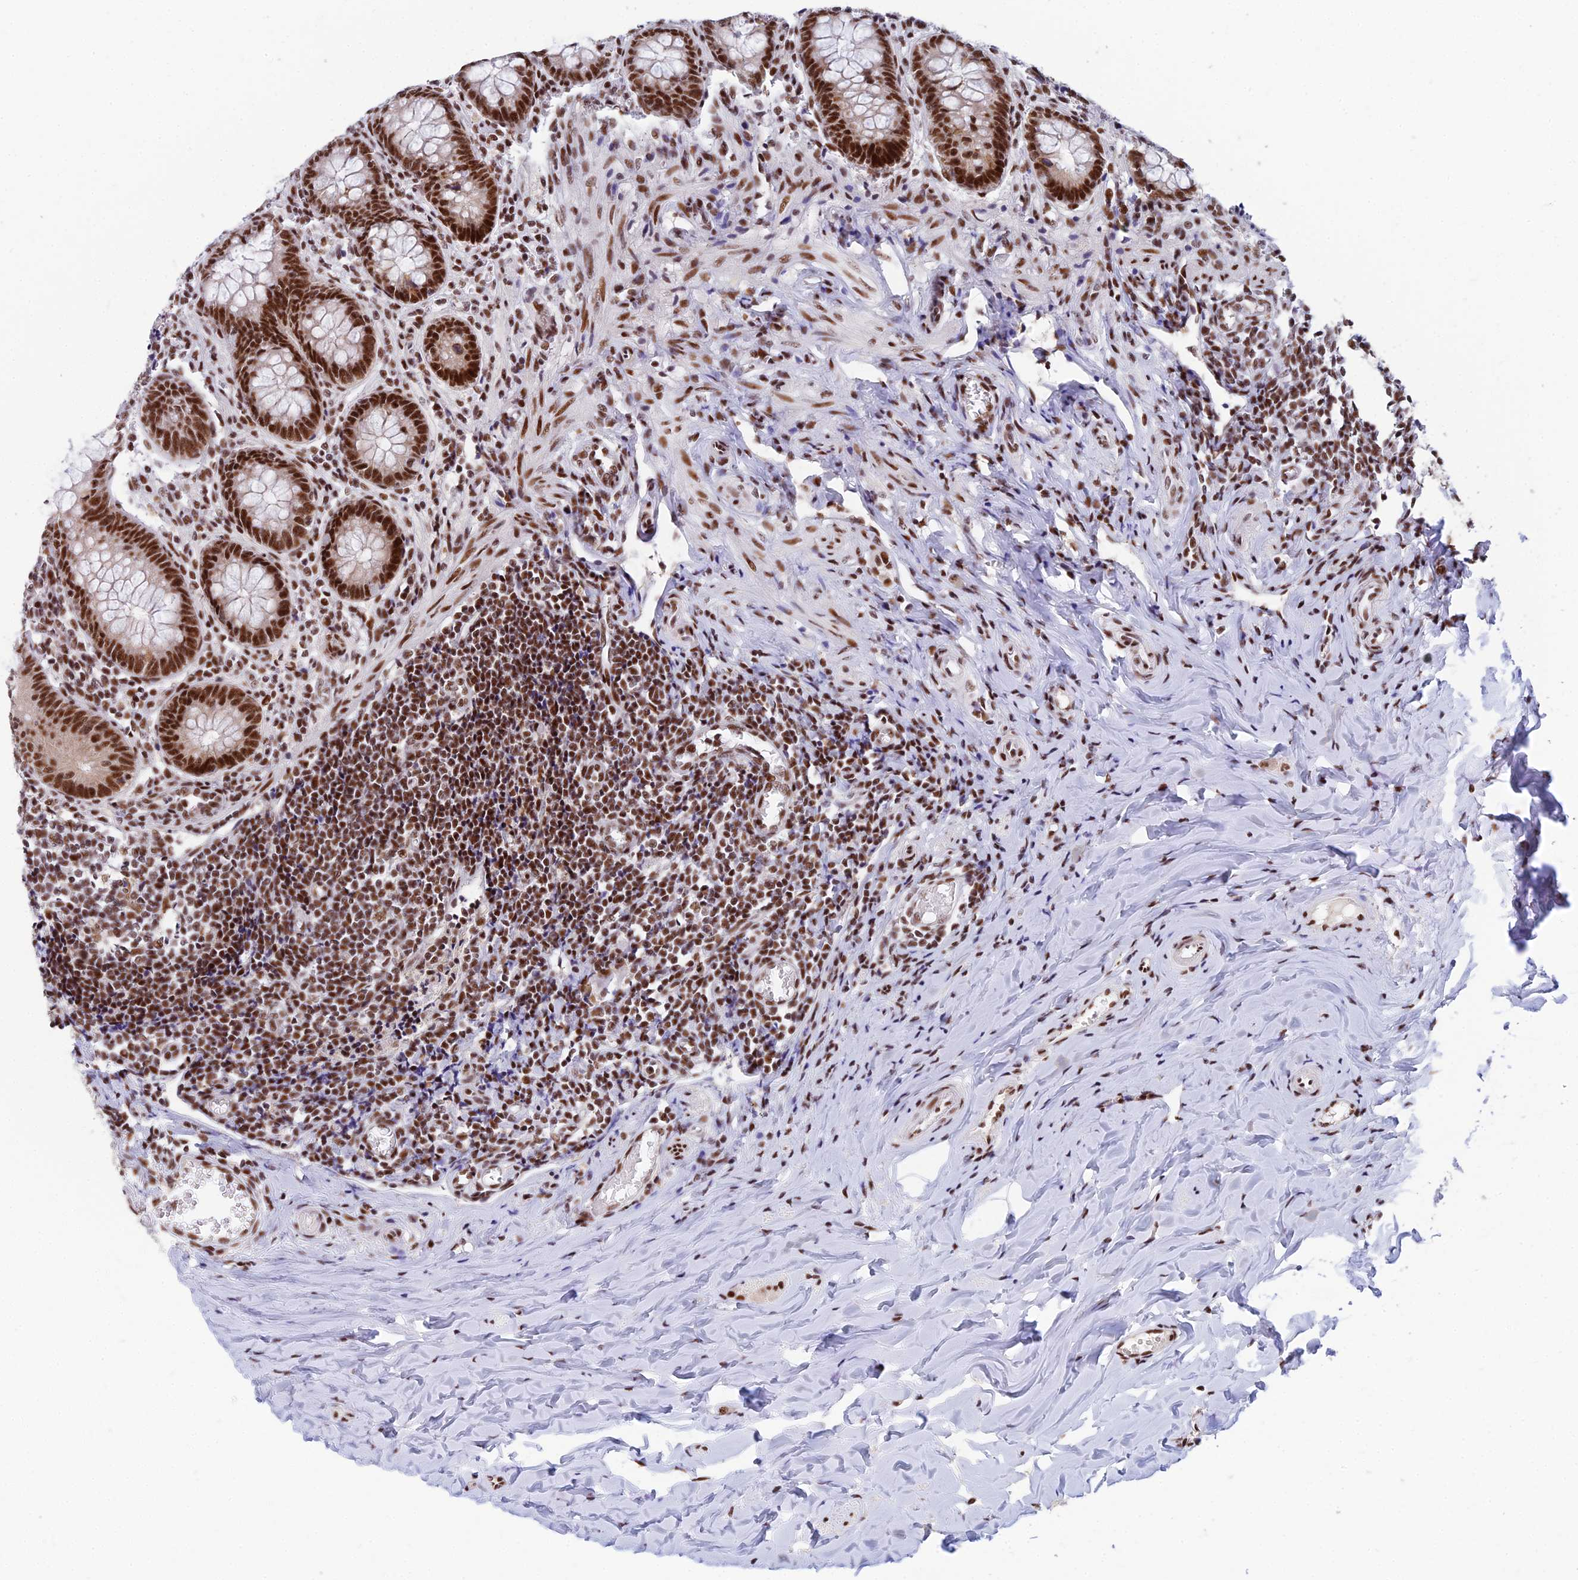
{"staining": {"intensity": "strong", "quantity": ">75%", "location": "nuclear"}, "tissue": "appendix", "cell_type": "Glandular cells", "image_type": "normal", "snomed": [{"axis": "morphology", "description": "Normal tissue, NOS"}, {"axis": "topography", "description": "Appendix"}], "caption": "Immunohistochemical staining of benign appendix demonstrates high levels of strong nuclear staining in about >75% of glandular cells.", "gene": "USP22", "patient": {"sex": "female", "age": 33}}